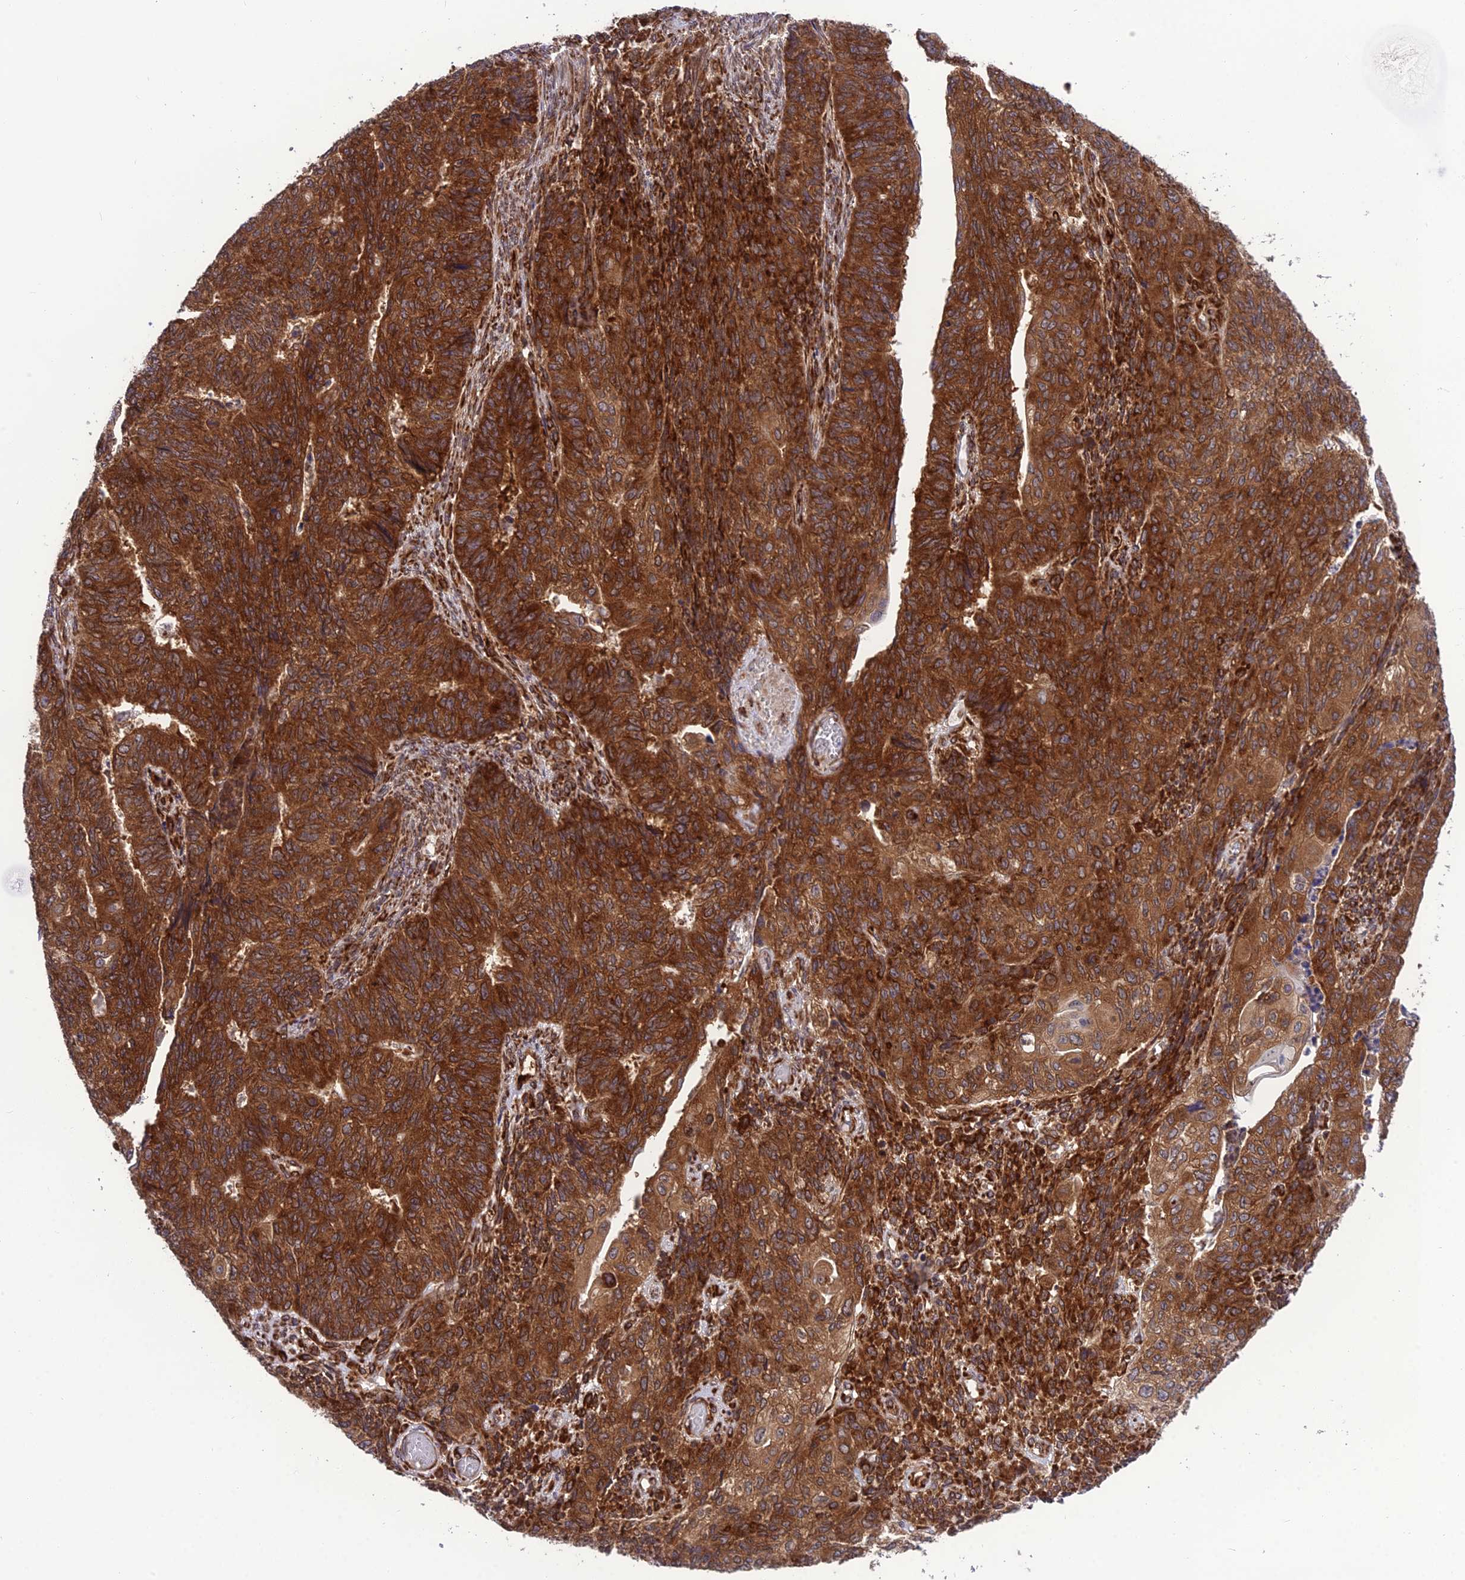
{"staining": {"intensity": "strong", "quantity": ">75%", "location": "cytoplasmic/membranous"}, "tissue": "endometrial cancer", "cell_type": "Tumor cells", "image_type": "cancer", "snomed": [{"axis": "morphology", "description": "Adenocarcinoma, NOS"}, {"axis": "topography", "description": "Endometrium"}], "caption": "Strong cytoplasmic/membranous positivity for a protein is identified in about >75% of tumor cells of endometrial cancer using IHC.", "gene": "DHCR7", "patient": {"sex": "female", "age": 32}}